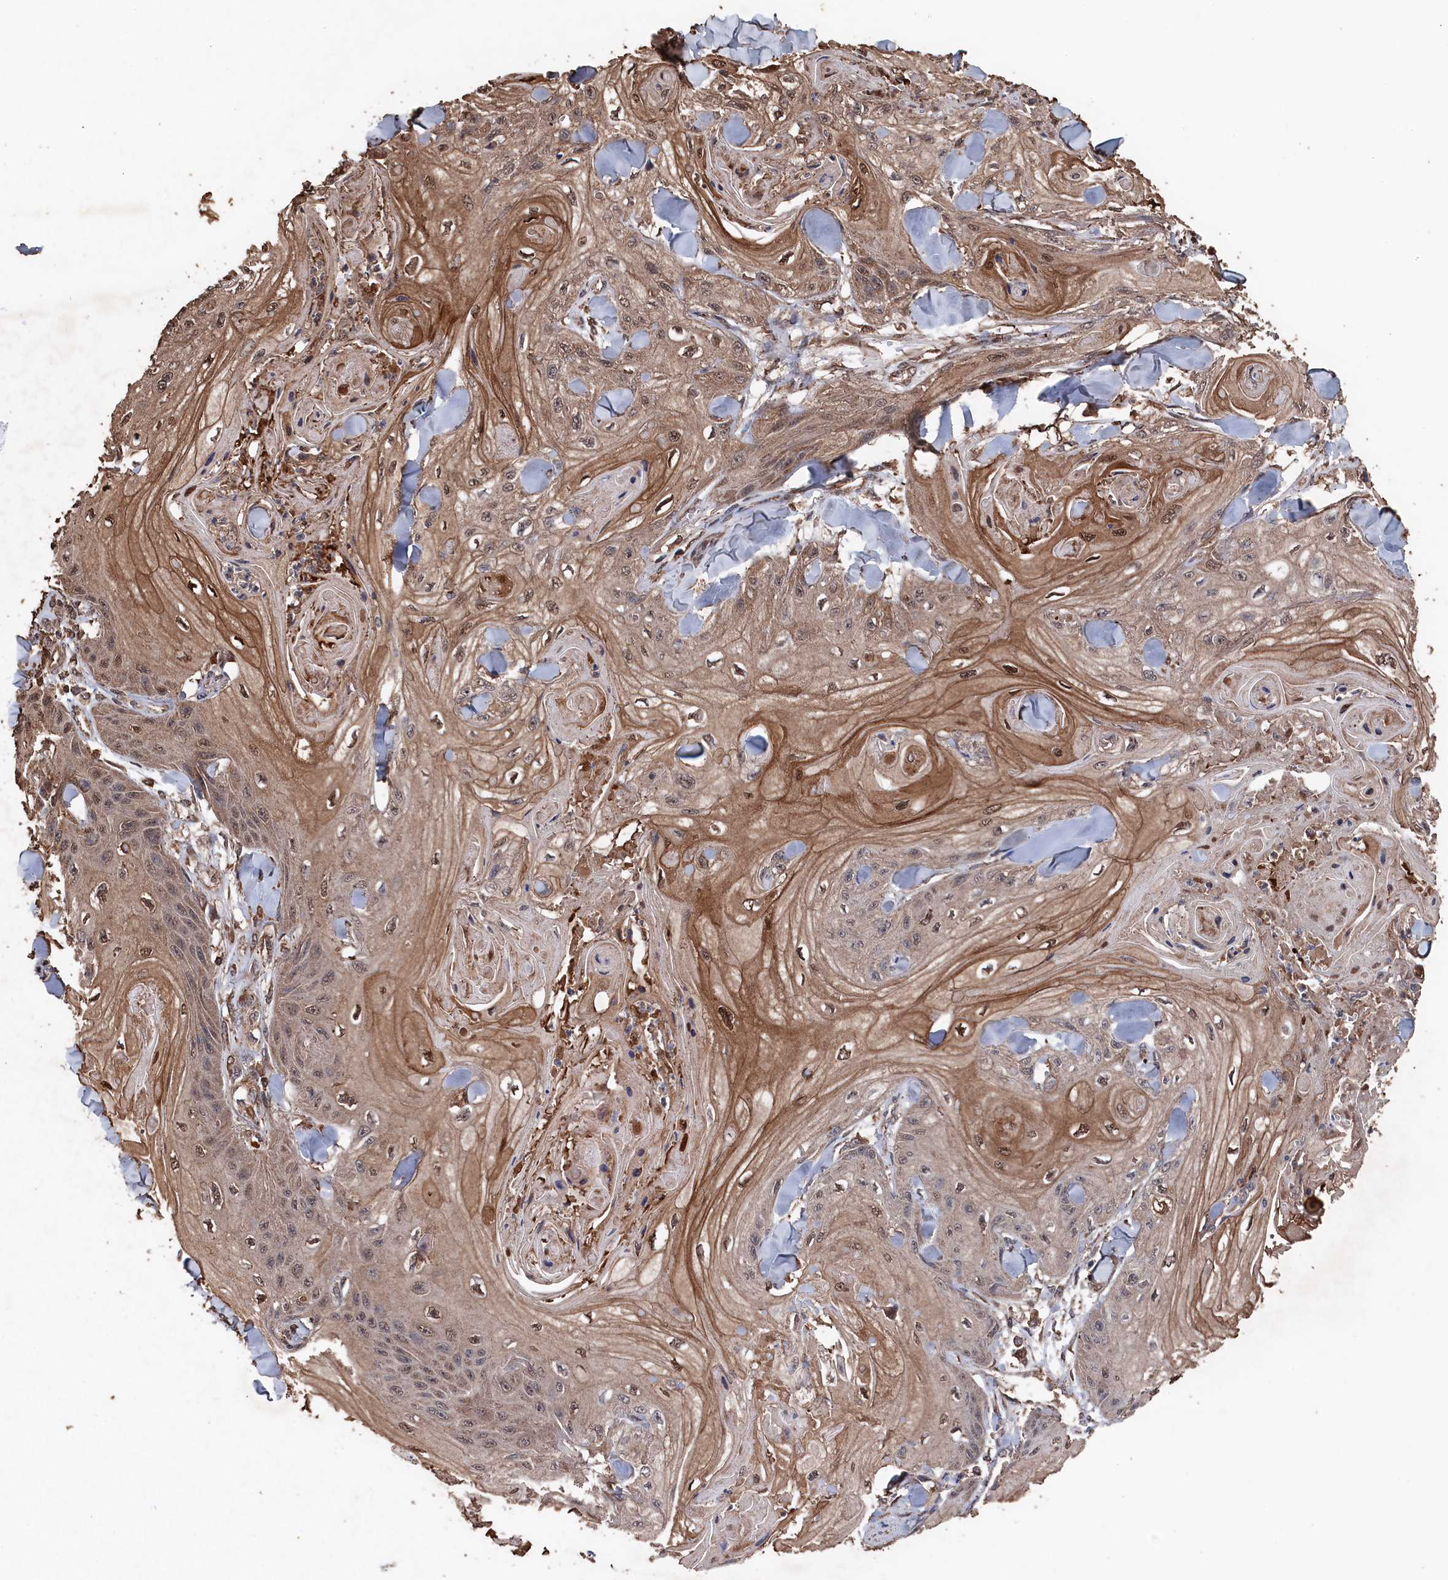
{"staining": {"intensity": "moderate", "quantity": ">75%", "location": "cytoplasmic/membranous,nuclear"}, "tissue": "skin cancer", "cell_type": "Tumor cells", "image_type": "cancer", "snomed": [{"axis": "morphology", "description": "Squamous cell carcinoma, NOS"}, {"axis": "topography", "description": "Skin"}], "caption": "IHC of human squamous cell carcinoma (skin) shows medium levels of moderate cytoplasmic/membranous and nuclear expression in about >75% of tumor cells.", "gene": "SNX33", "patient": {"sex": "male", "age": 74}}